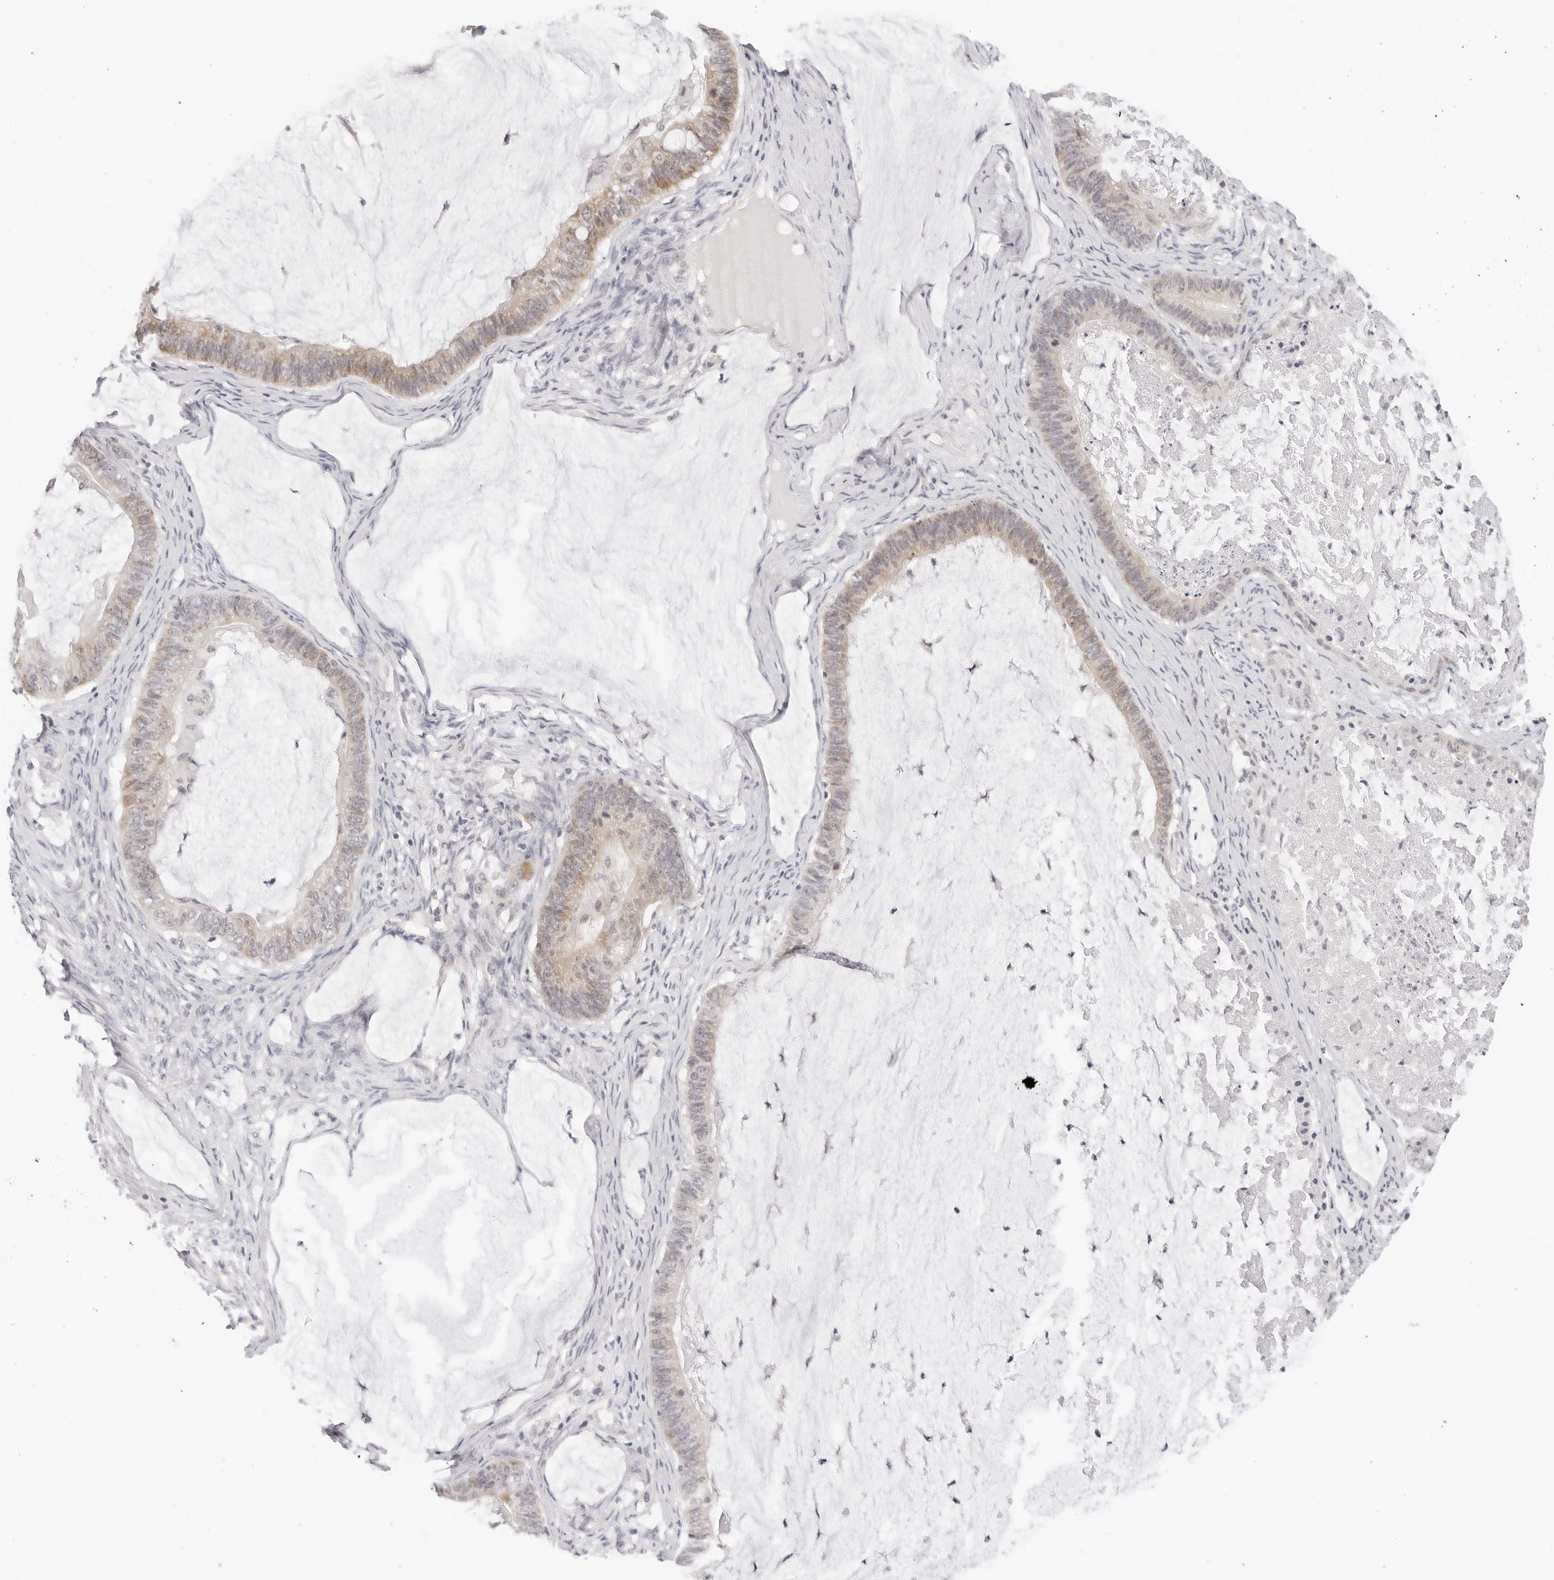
{"staining": {"intensity": "weak", "quantity": ">75%", "location": "cytoplasmic/membranous,nuclear"}, "tissue": "ovarian cancer", "cell_type": "Tumor cells", "image_type": "cancer", "snomed": [{"axis": "morphology", "description": "Cystadenocarcinoma, mucinous, NOS"}, {"axis": "topography", "description": "Ovary"}], "caption": "Brown immunohistochemical staining in mucinous cystadenocarcinoma (ovarian) exhibits weak cytoplasmic/membranous and nuclear positivity in approximately >75% of tumor cells. (DAB IHC with brightfield microscopy, high magnification).", "gene": "EDN2", "patient": {"sex": "female", "age": 61}}